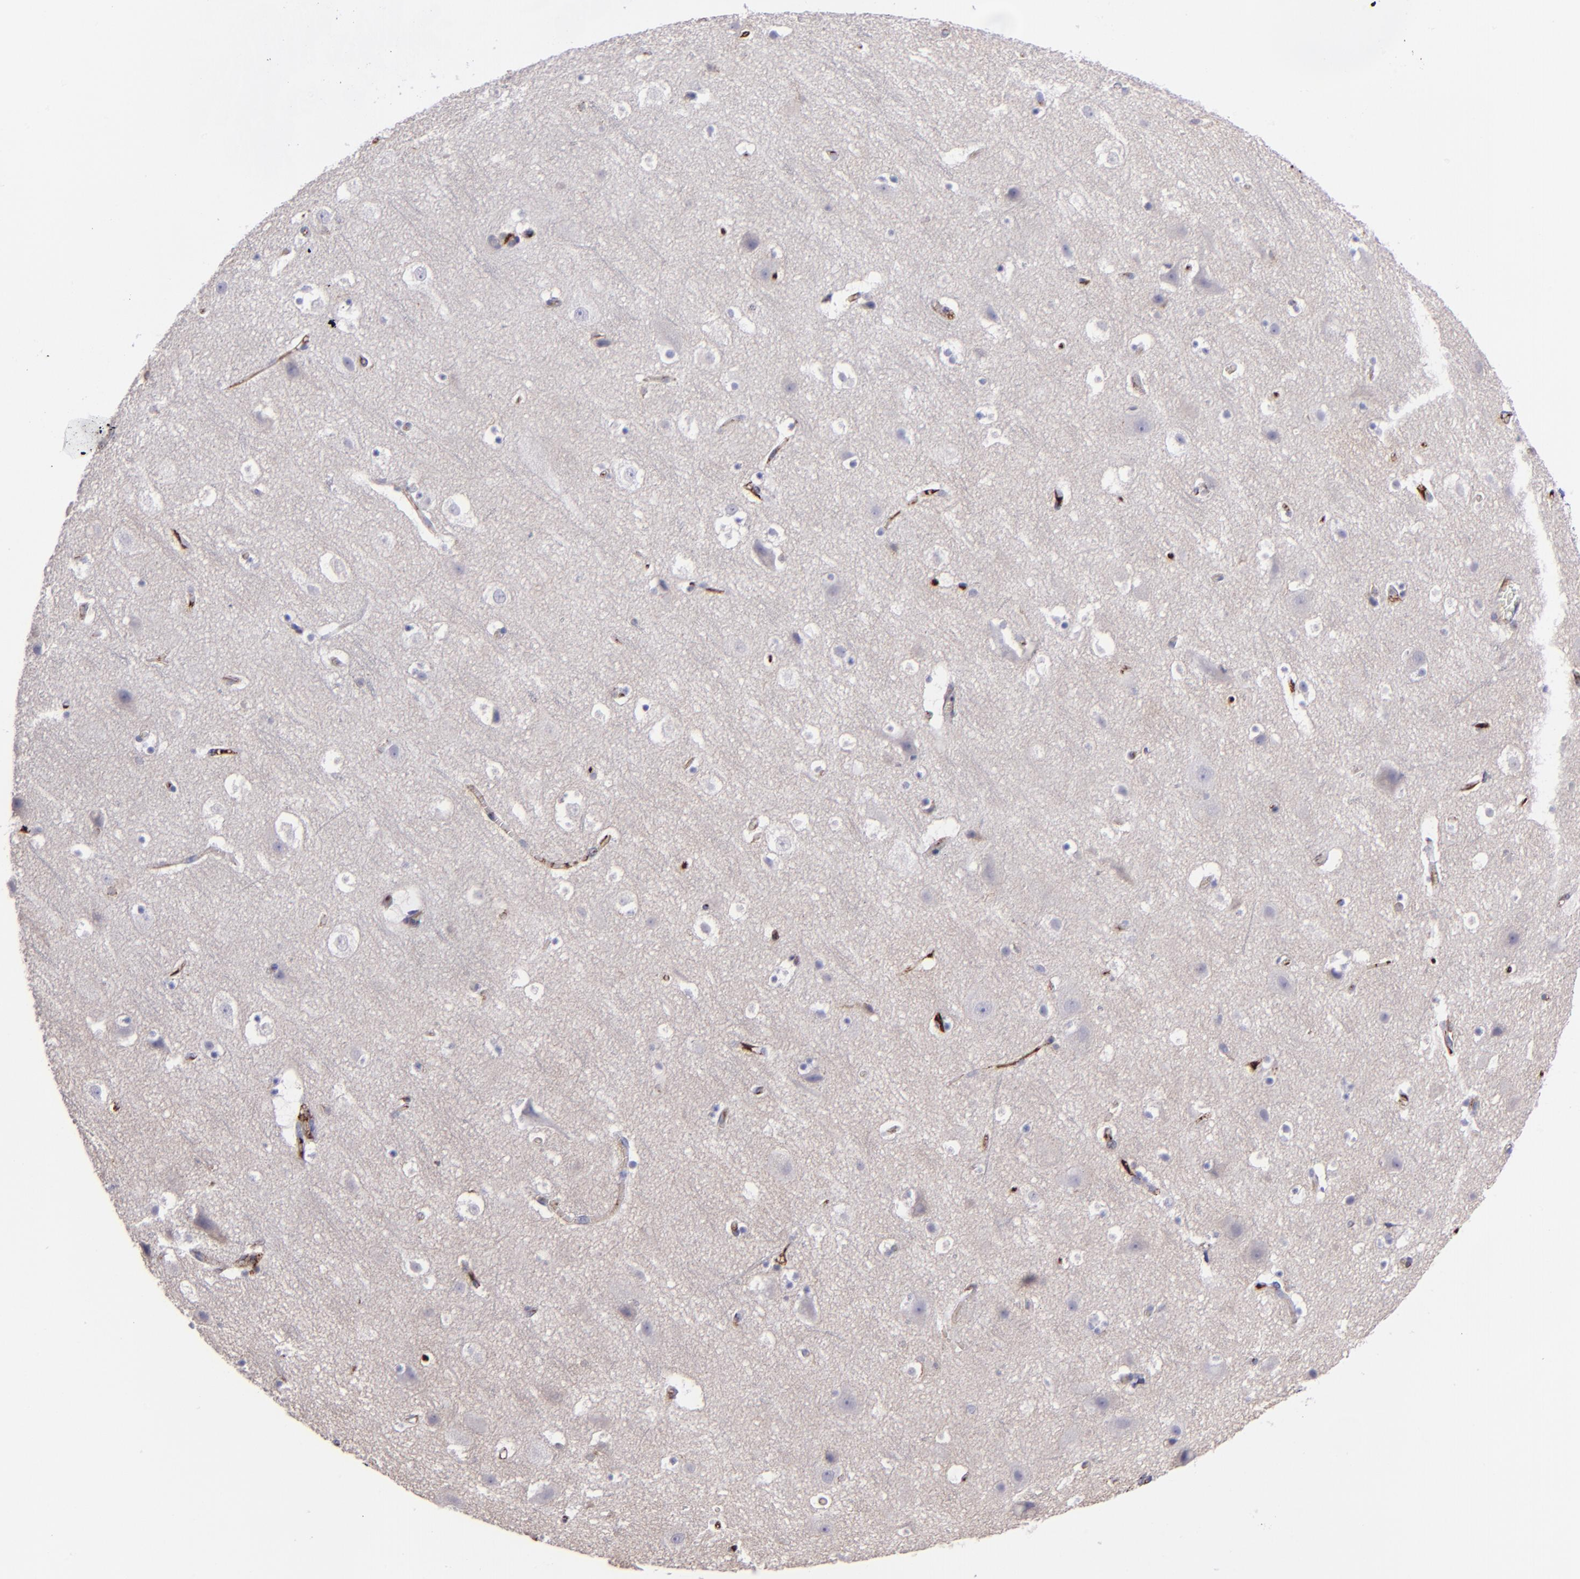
{"staining": {"intensity": "moderate", "quantity": "25%-75%", "location": "cytoplasmic/membranous"}, "tissue": "cerebral cortex", "cell_type": "Endothelial cells", "image_type": "normal", "snomed": [{"axis": "morphology", "description": "Normal tissue, NOS"}, {"axis": "topography", "description": "Cerebral cortex"}], "caption": "Endothelial cells exhibit medium levels of moderate cytoplasmic/membranous staining in about 25%-75% of cells in normal cerebral cortex.", "gene": "C1QA", "patient": {"sex": "male", "age": 45}}